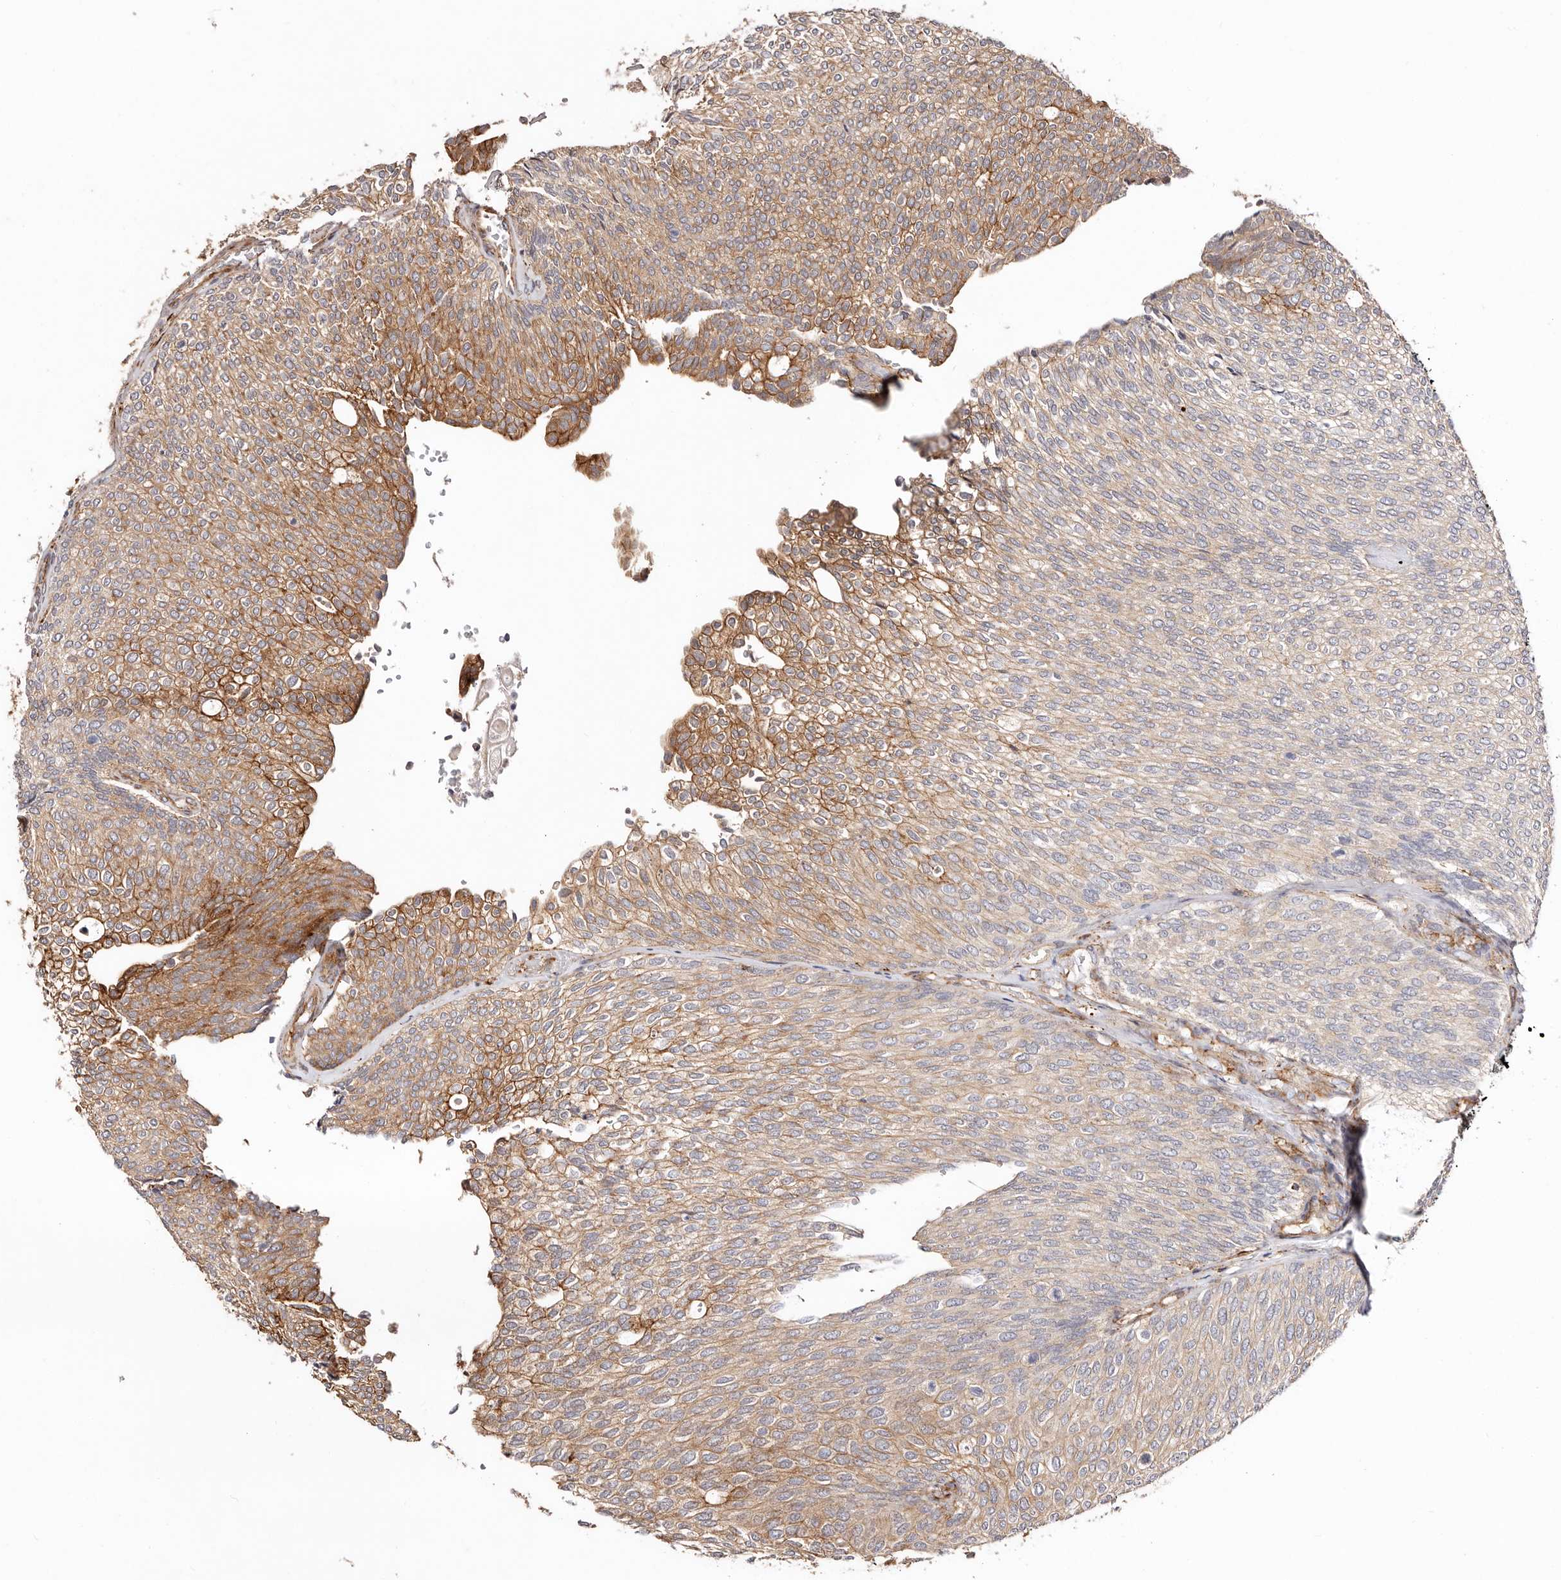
{"staining": {"intensity": "moderate", "quantity": "25%-75%", "location": "cytoplasmic/membranous"}, "tissue": "urothelial cancer", "cell_type": "Tumor cells", "image_type": "cancer", "snomed": [{"axis": "morphology", "description": "Urothelial carcinoma, Low grade"}, {"axis": "topography", "description": "Urinary bladder"}], "caption": "Urothelial cancer stained for a protein demonstrates moderate cytoplasmic/membranous positivity in tumor cells.", "gene": "PTPN22", "patient": {"sex": "female", "age": 79}}